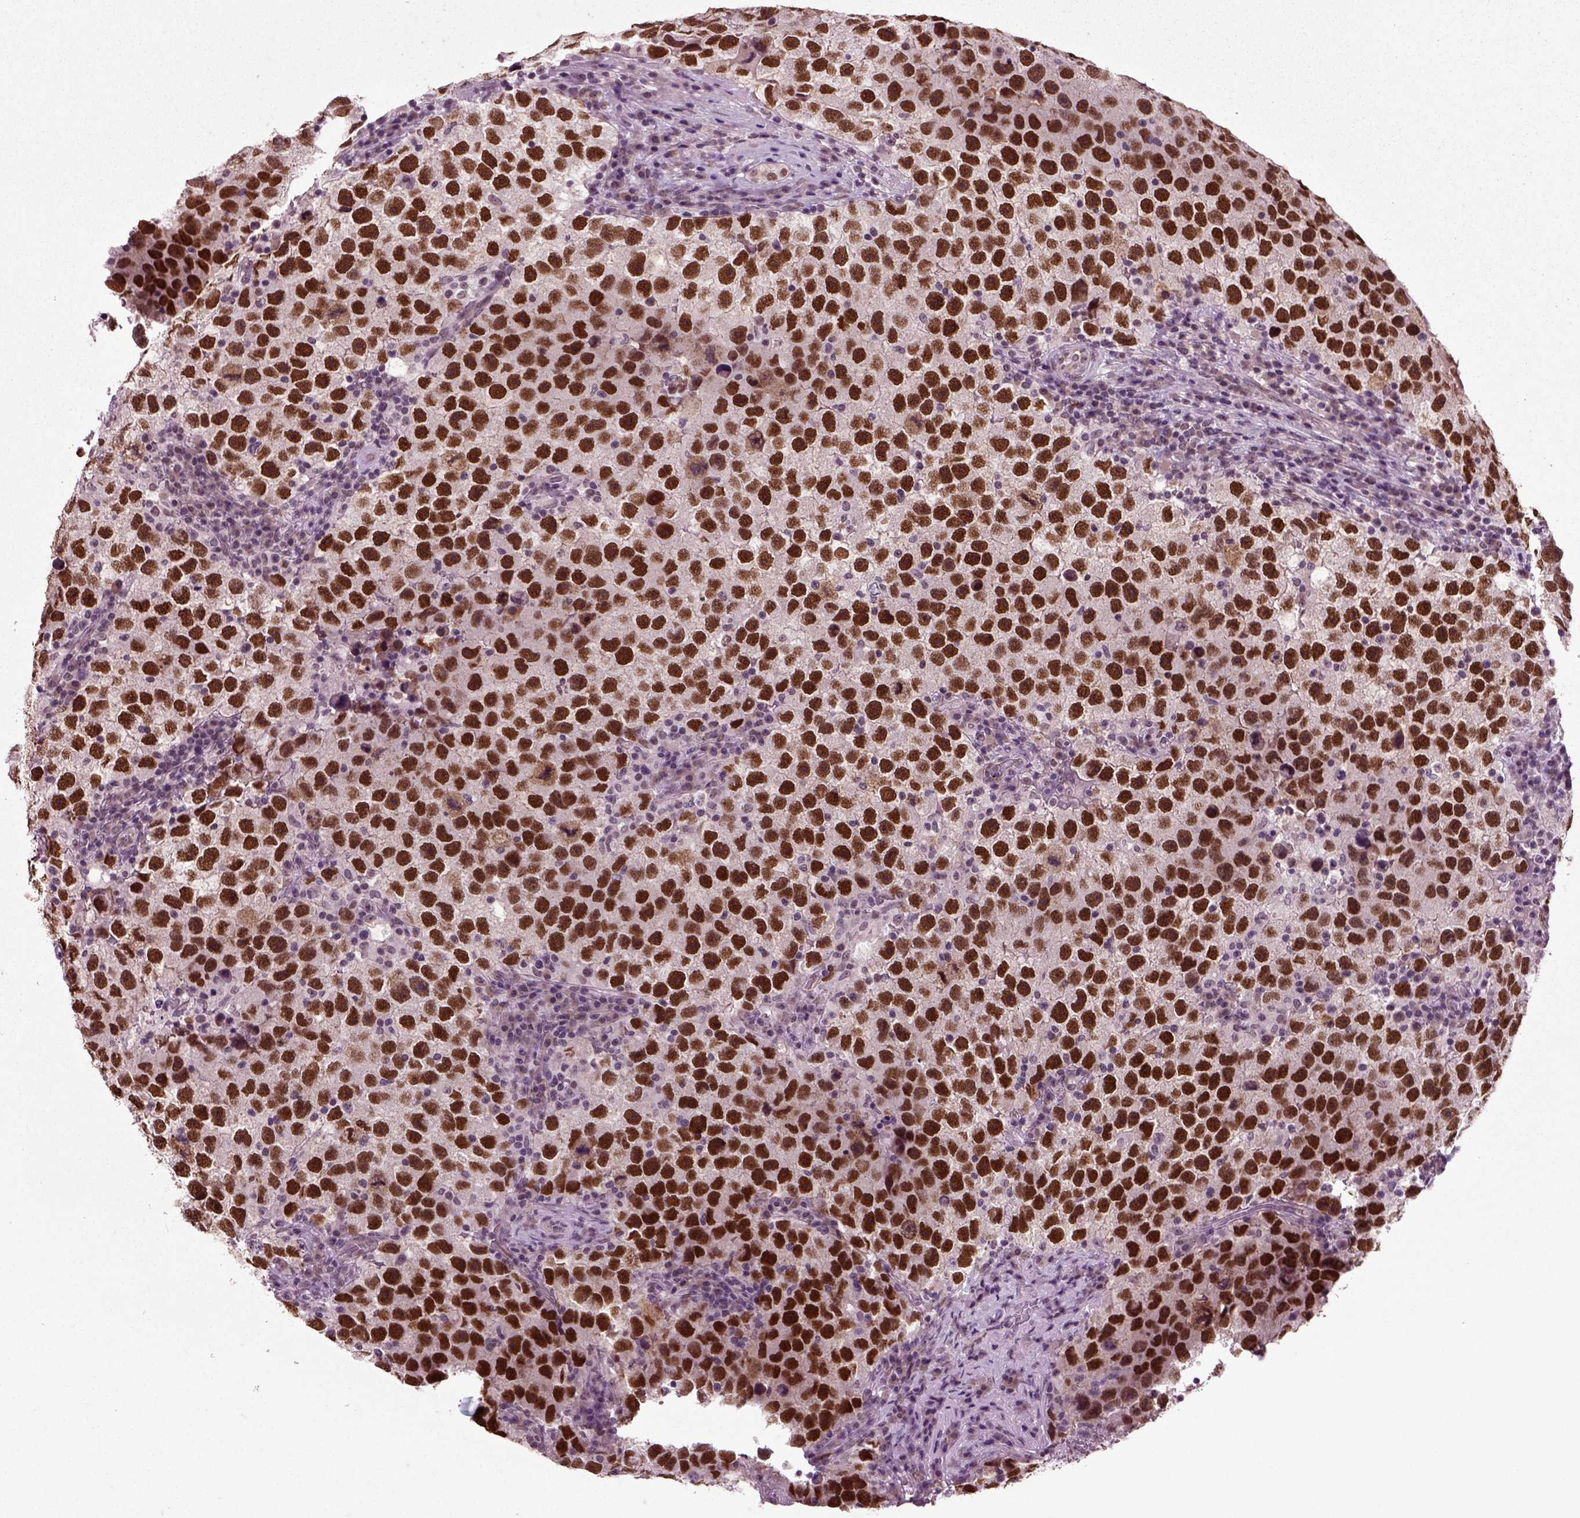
{"staining": {"intensity": "strong", "quantity": ">75%", "location": "nuclear"}, "tissue": "testis cancer", "cell_type": "Tumor cells", "image_type": "cancer", "snomed": [{"axis": "morphology", "description": "Normal tissue, NOS"}, {"axis": "morphology", "description": "Seminoma, NOS"}, {"axis": "topography", "description": "Testis"}], "caption": "Protein analysis of testis seminoma tissue exhibits strong nuclear staining in about >75% of tumor cells.", "gene": "RCOR3", "patient": {"sex": "male", "age": 31}}